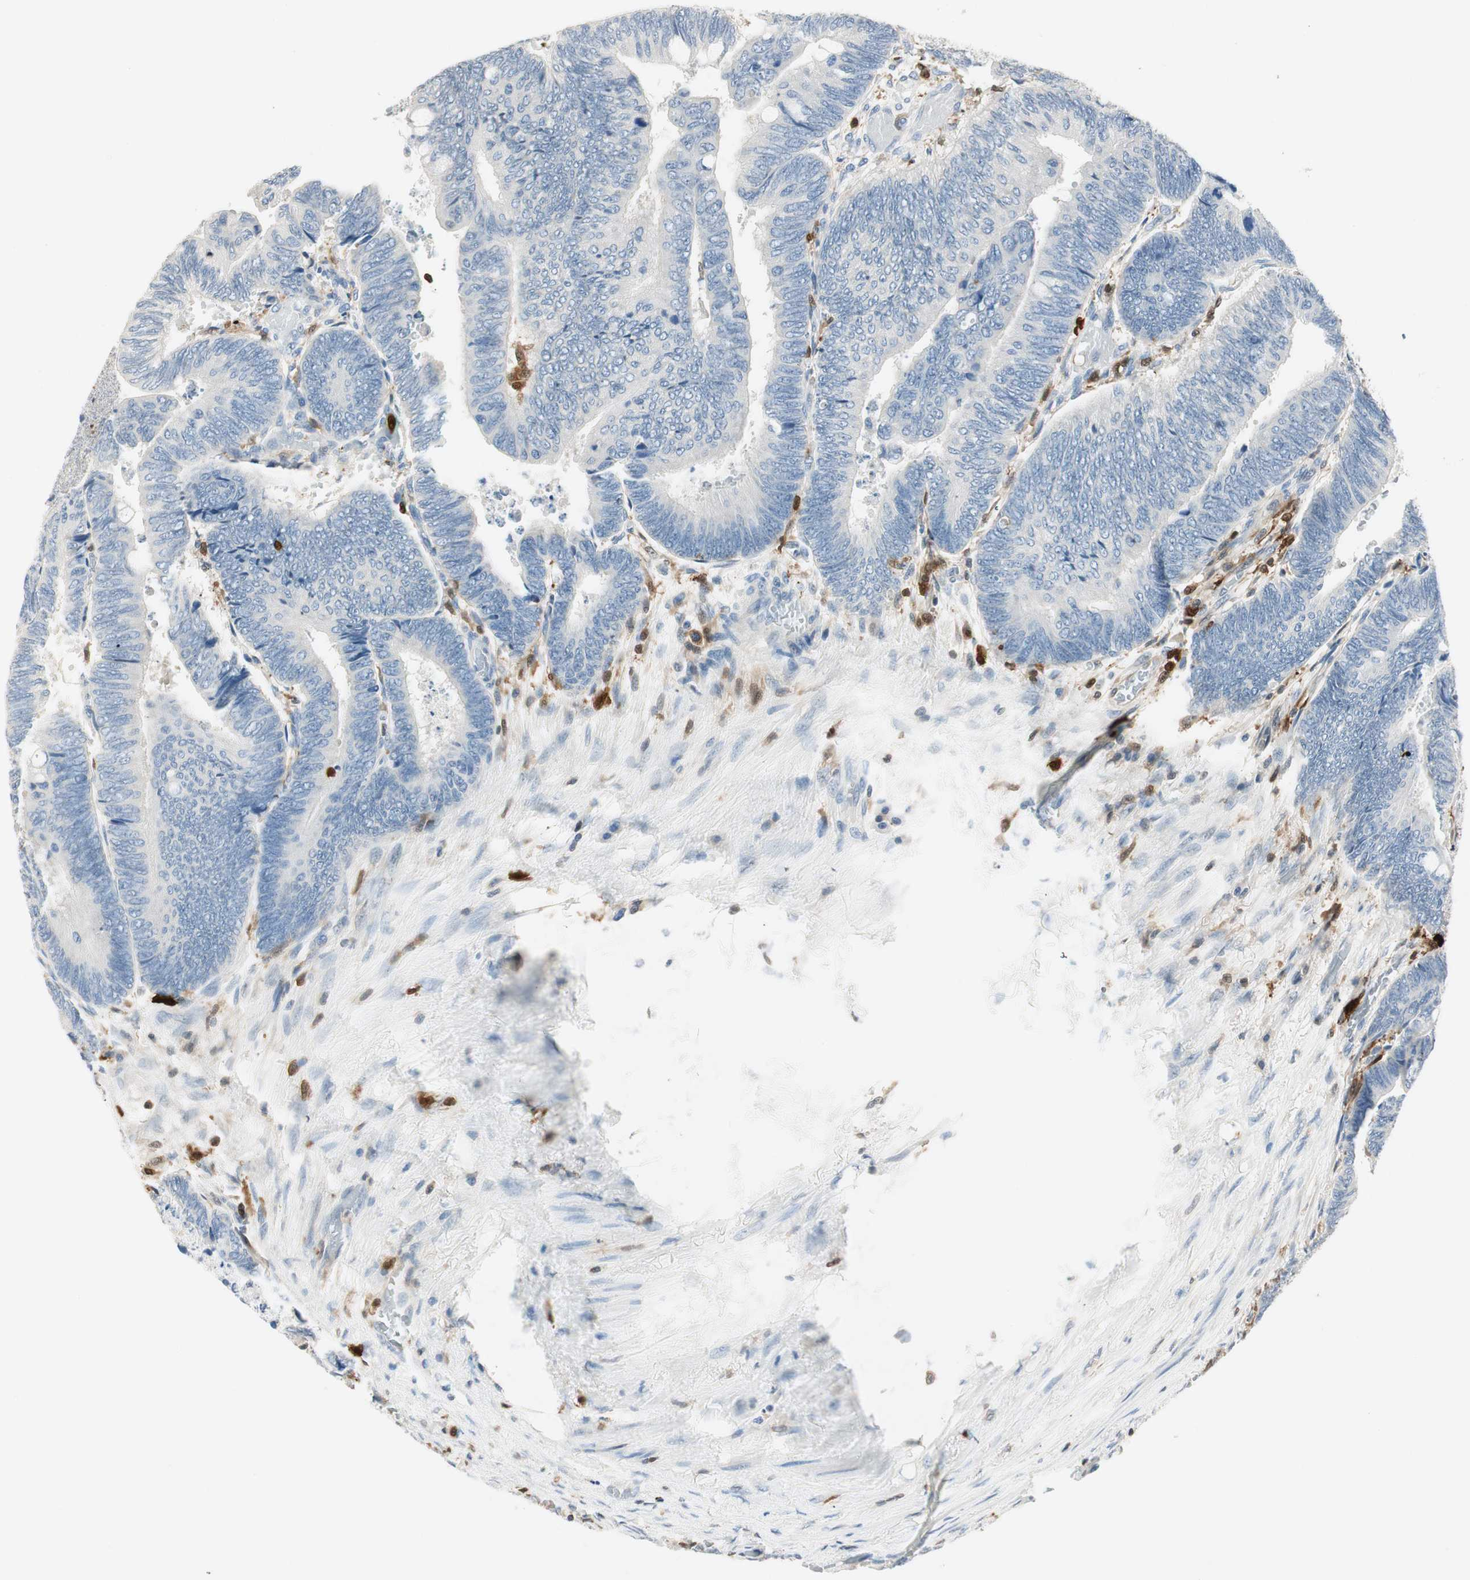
{"staining": {"intensity": "negative", "quantity": "none", "location": "none"}, "tissue": "colorectal cancer", "cell_type": "Tumor cells", "image_type": "cancer", "snomed": [{"axis": "morphology", "description": "Normal tissue, NOS"}, {"axis": "morphology", "description": "Adenocarcinoma, NOS"}, {"axis": "topography", "description": "Rectum"}, {"axis": "topography", "description": "Peripheral nerve tissue"}], "caption": "Human colorectal cancer (adenocarcinoma) stained for a protein using immunohistochemistry displays no expression in tumor cells.", "gene": "COTL1", "patient": {"sex": "male", "age": 92}}